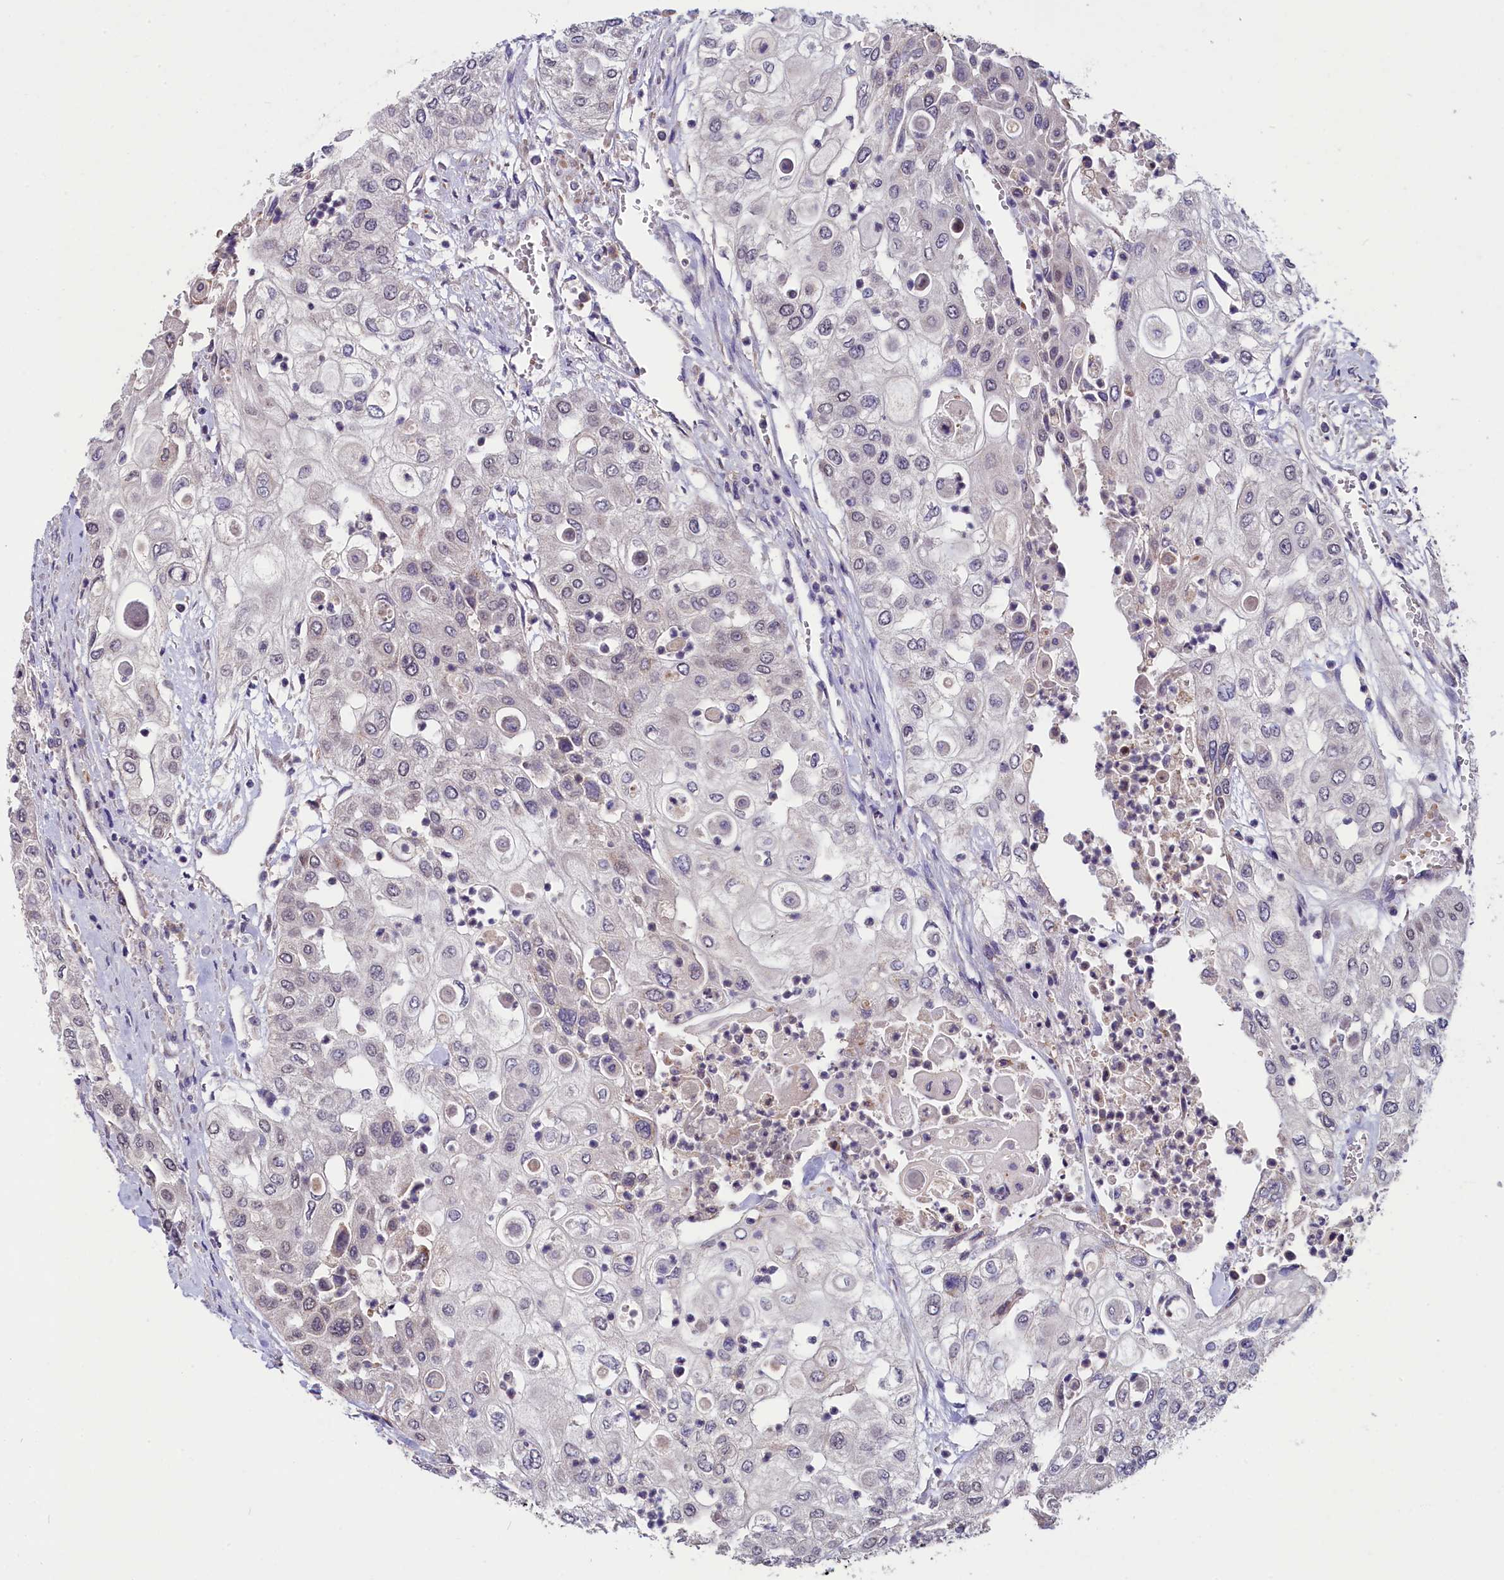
{"staining": {"intensity": "negative", "quantity": "none", "location": "none"}, "tissue": "urothelial cancer", "cell_type": "Tumor cells", "image_type": "cancer", "snomed": [{"axis": "morphology", "description": "Urothelial carcinoma, High grade"}, {"axis": "topography", "description": "Urinary bladder"}], "caption": "Tumor cells show no significant protein staining in urothelial cancer. (Stains: DAB (3,3'-diaminobenzidine) immunohistochemistry with hematoxylin counter stain, Microscopy: brightfield microscopy at high magnification).", "gene": "SLC39A6", "patient": {"sex": "female", "age": 79}}